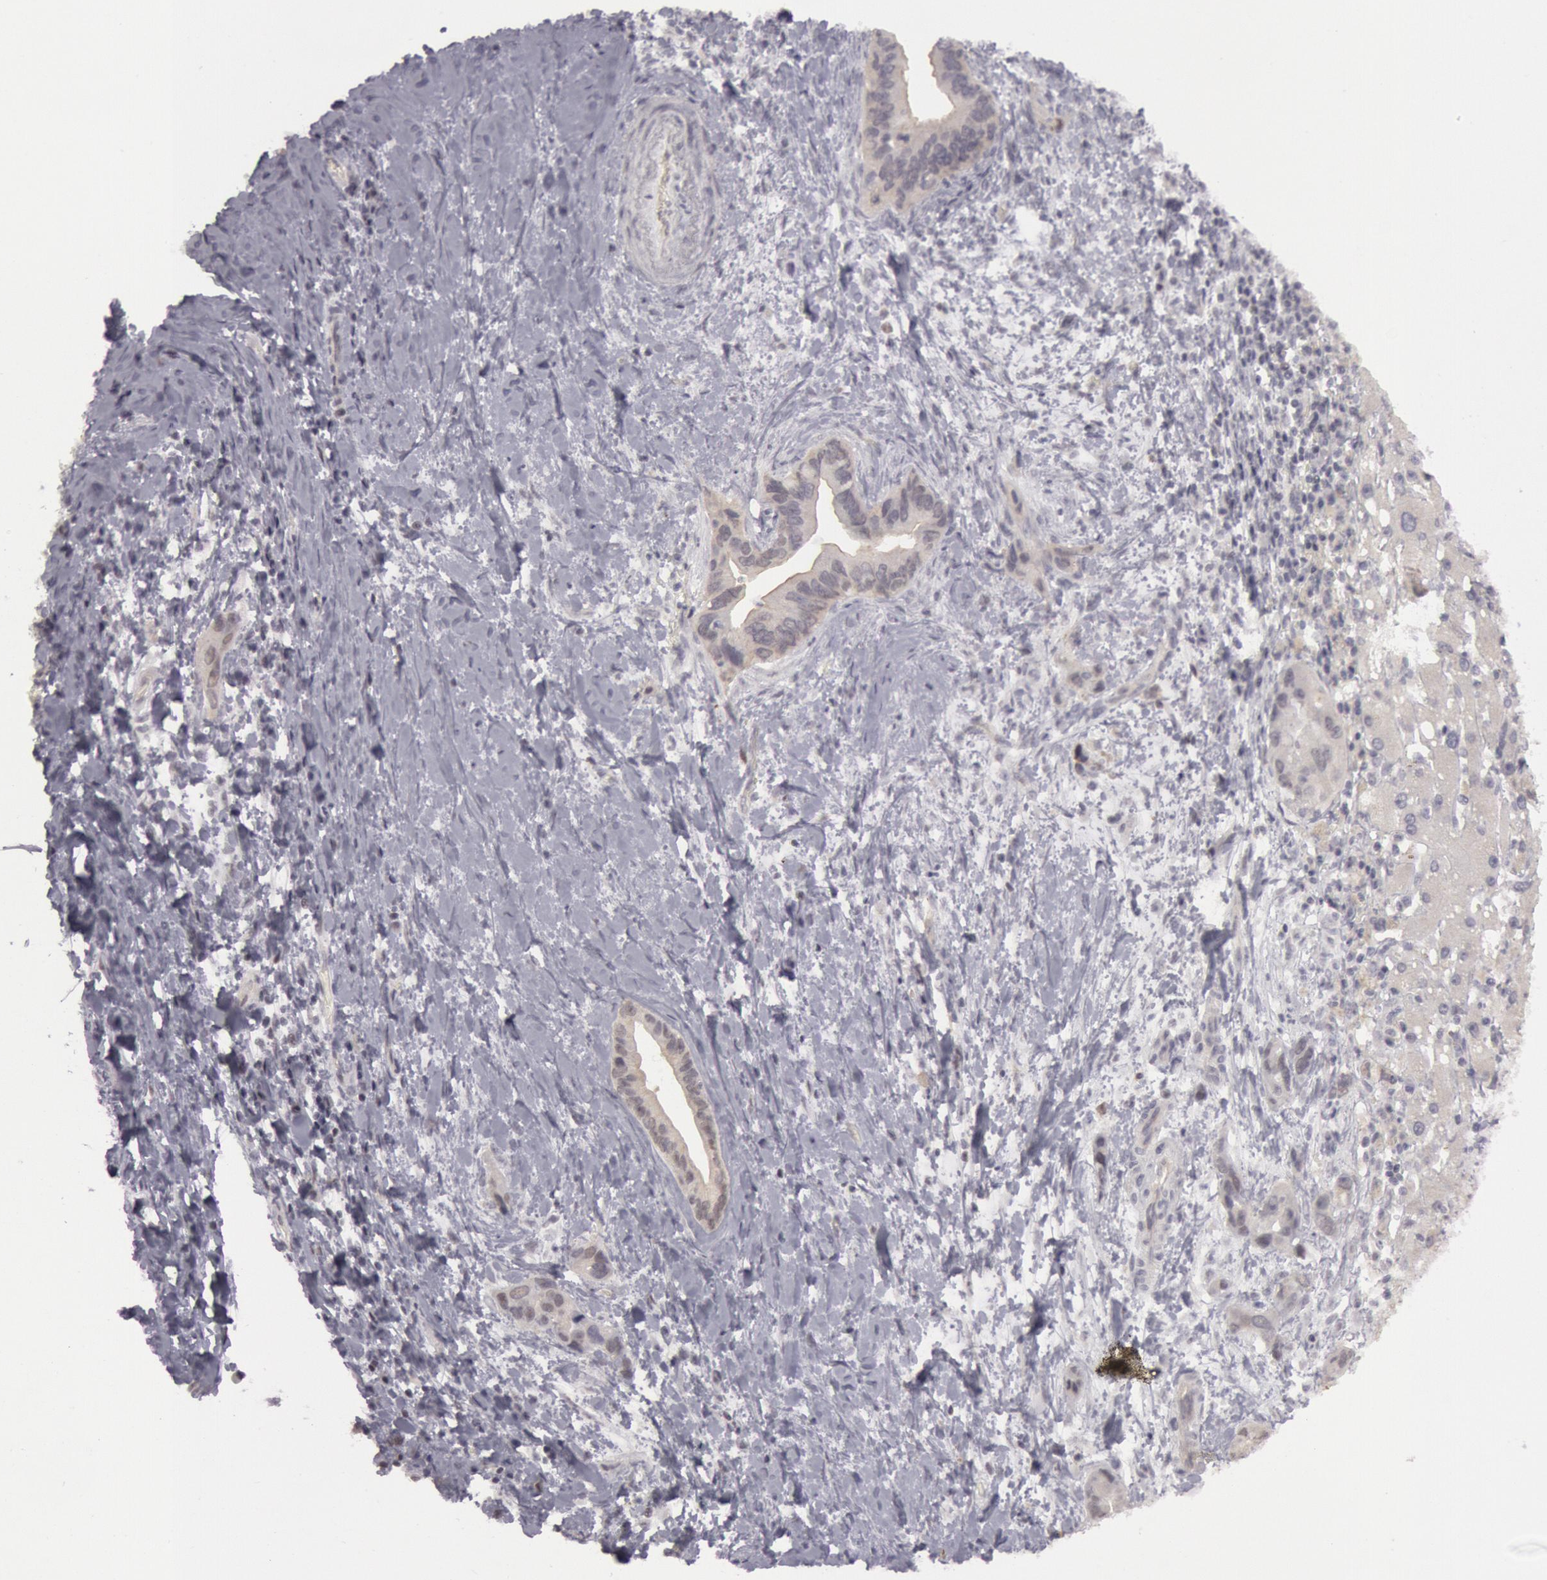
{"staining": {"intensity": "negative", "quantity": "none", "location": "none"}, "tissue": "liver cancer", "cell_type": "Tumor cells", "image_type": "cancer", "snomed": [{"axis": "morphology", "description": "Cholangiocarcinoma"}, {"axis": "topography", "description": "Liver"}], "caption": "Liver cancer was stained to show a protein in brown. There is no significant positivity in tumor cells. Brightfield microscopy of immunohistochemistry (IHC) stained with DAB (3,3'-diaminobenzidine) (brown) and hematoxylin (blue), captured at high magnification.", "gene": "JOSD1", "patient": {"sex": "female", "age": 65}}